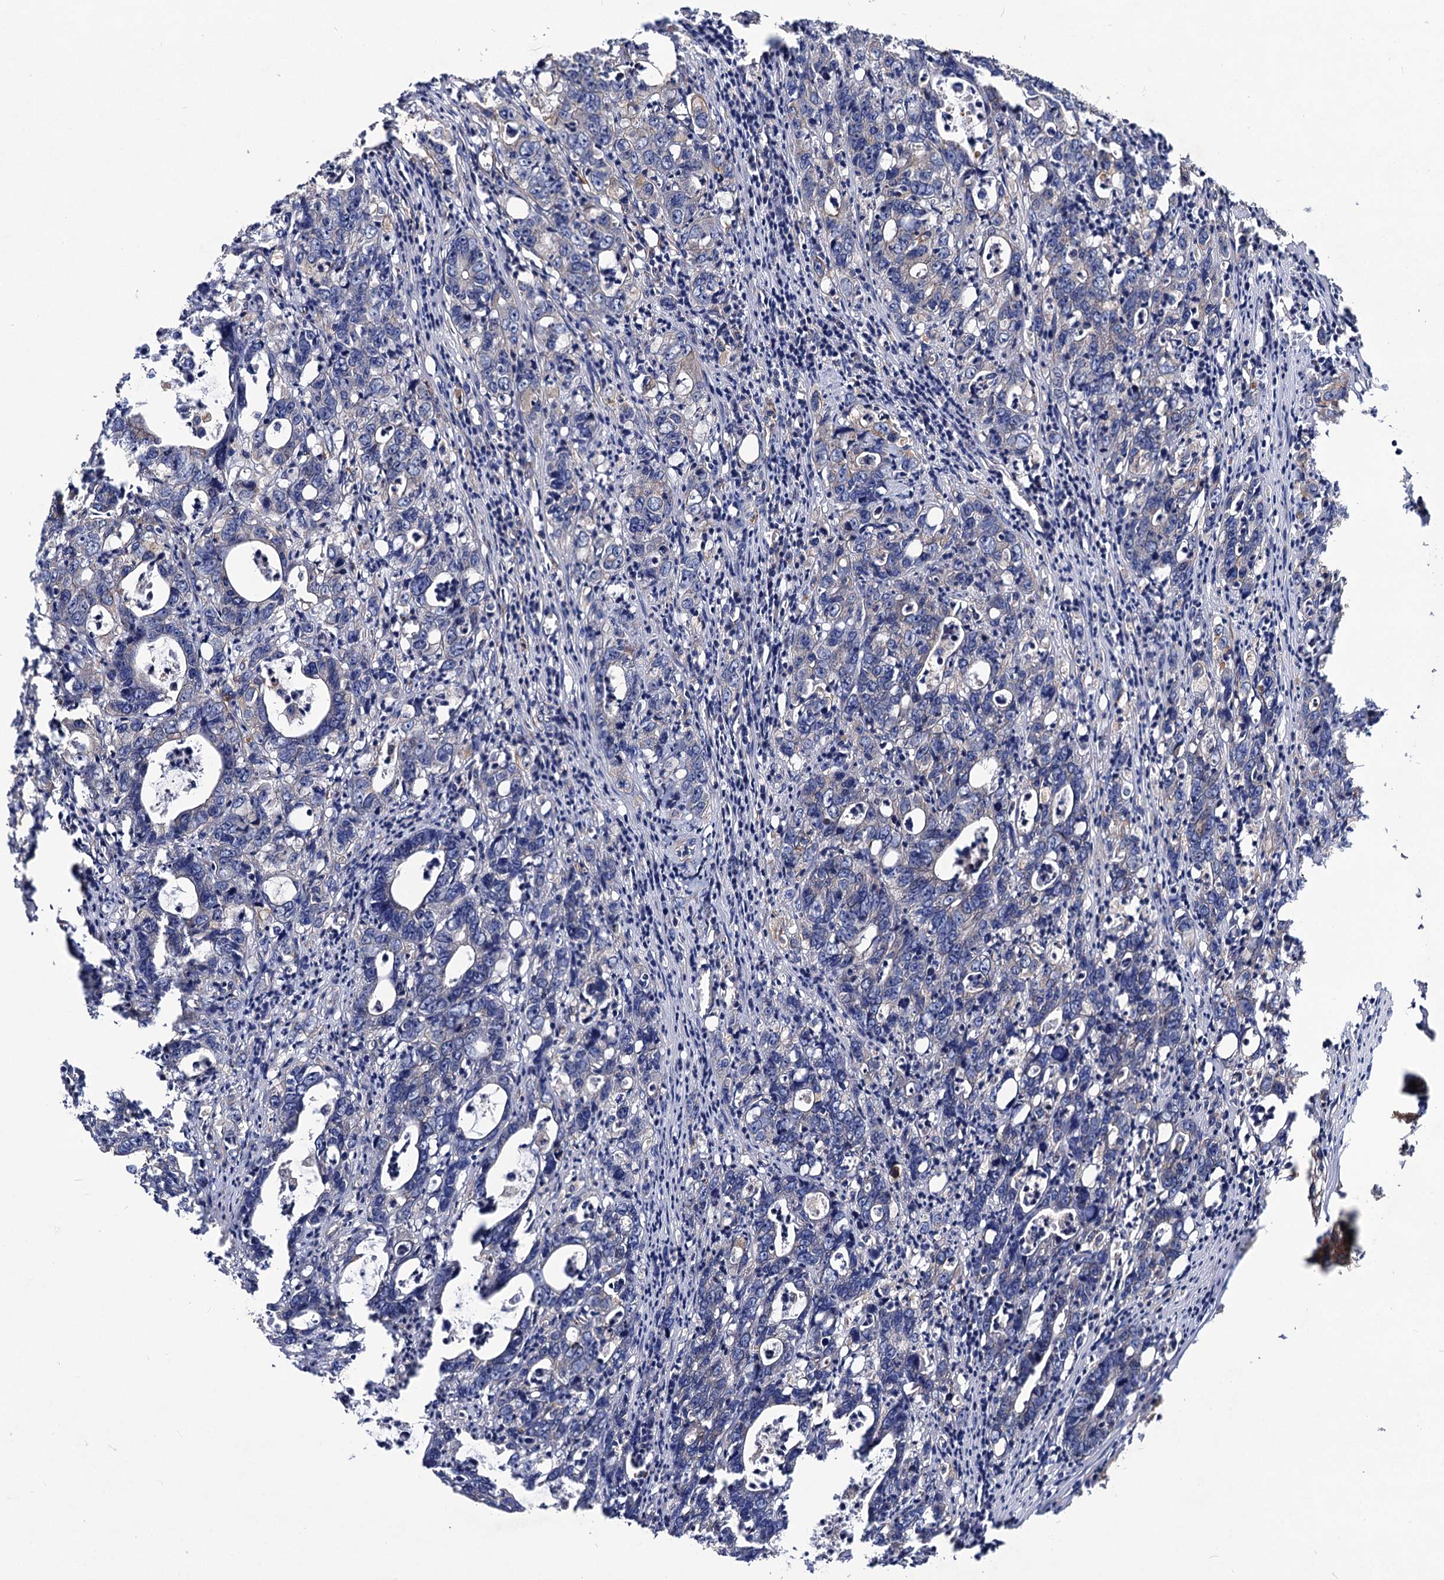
{"staining": {"intensity": "weak", "quantity": "<25%", "location": "cytoplasmic/membranous"}, "tissue": "colorectal cancer", "cell_type": "Tumor cells", "image_type": "cancer", "snomed": [{"axis": "morphology", "description": "Adenocarcinoma, NOS"}, {"axis": "topography", "description": "Colon"}], "caption": "IHC micrograph of adenocarcinoma (colorectal) stained for a protein (brown), which exhibits no staining in tumor cells.", "gene": "CIP2A", "patient": {"sex": "female", "age": 75}}